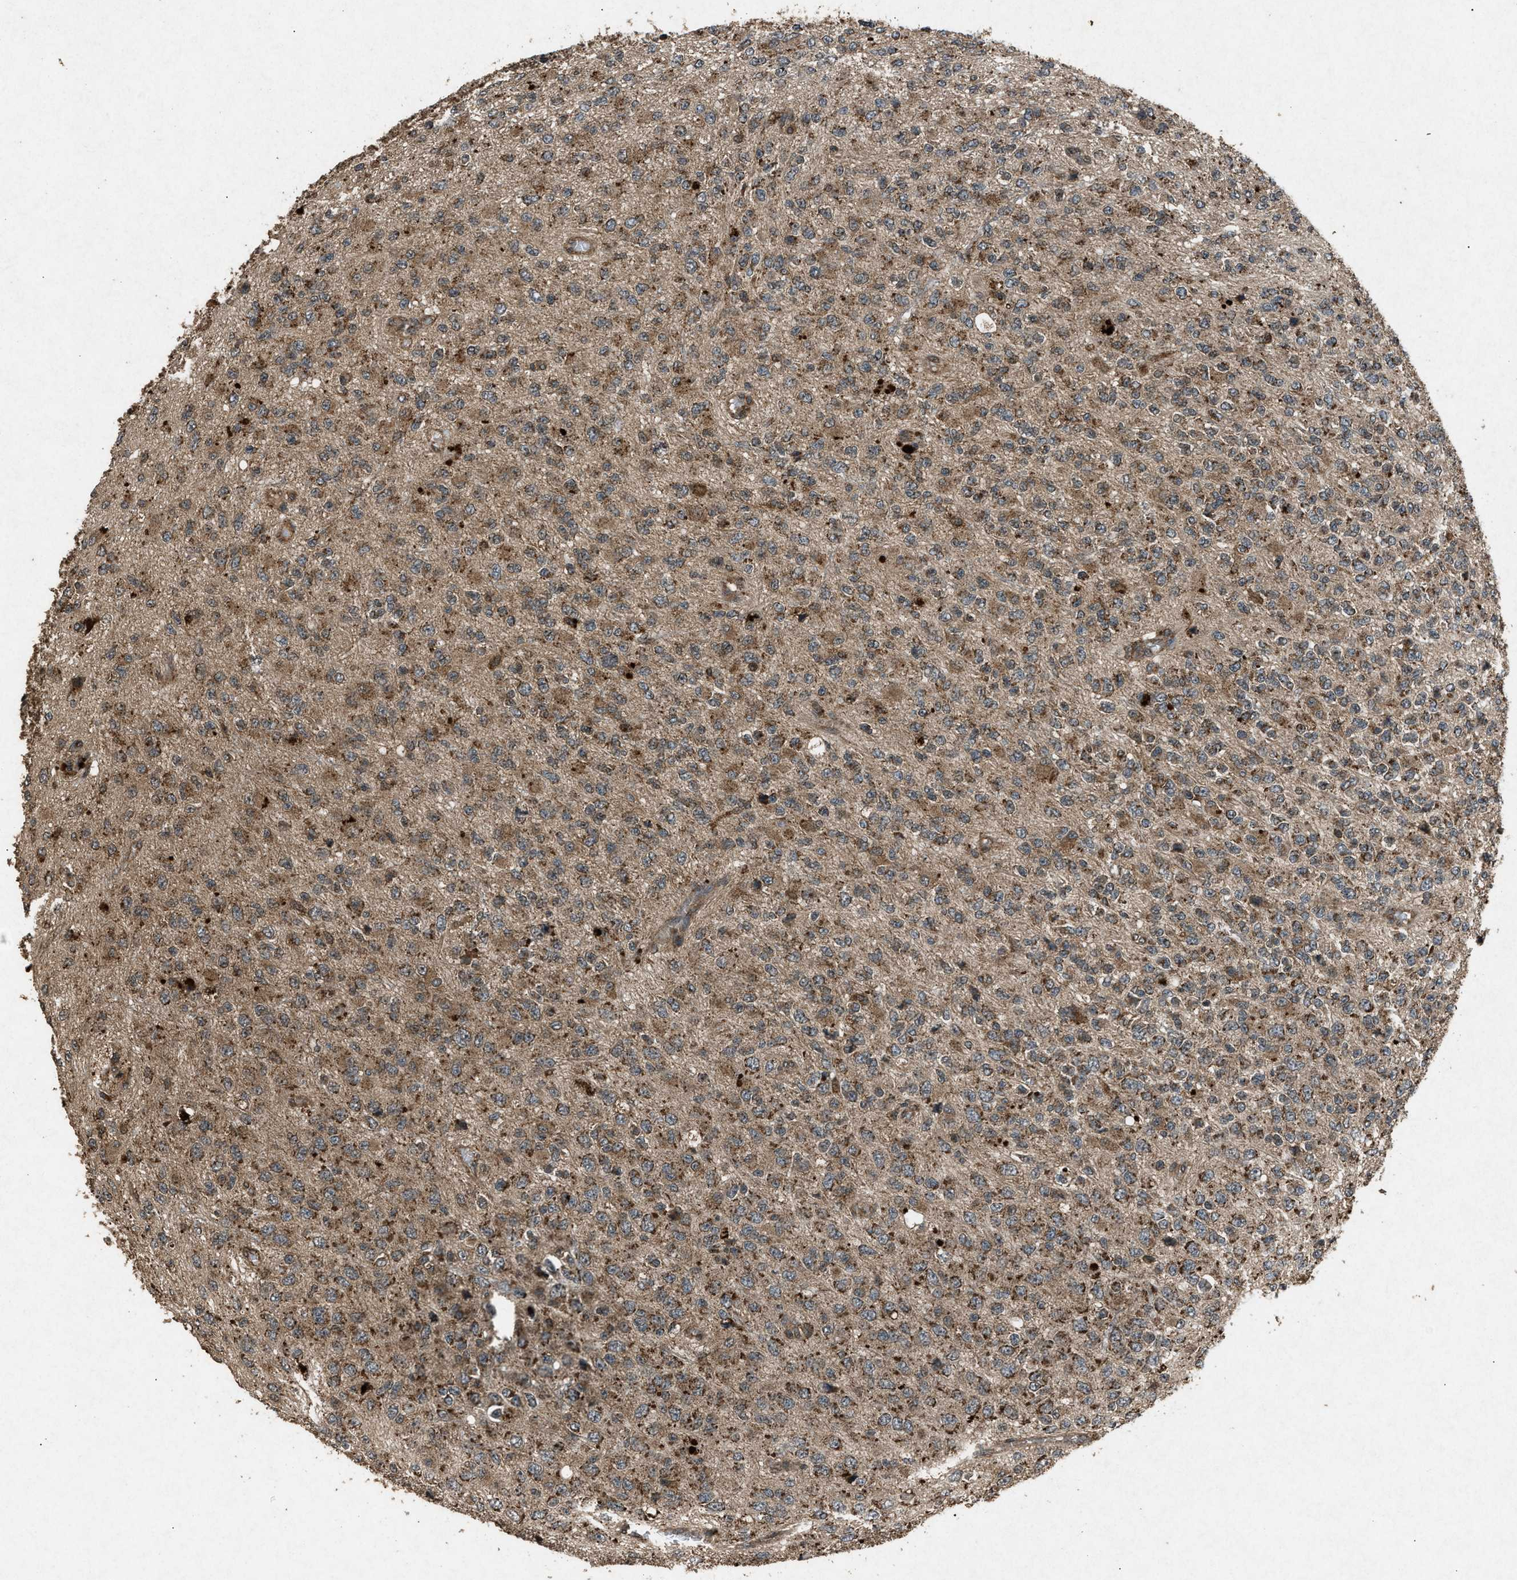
{"staining": {"intensity": "moderate", "quantity": ">75%", "location": "cytoplasmic/membranous"}, "tissue": "glioma", "cell_type": "Tumor cells", "image_type": "cancer", "snomed": [{"axis": "morphology", "description": "Glioma, malignant, High grade"}, {"axis": "topography", "description": "pancreas cauda"}], "caption": "A histopathology image showing moderate cytoplasmic/membranous positivity in about >75% of tumor cells in malignant glioma (high-grade), as visualized by brown immunohistochemical staining.", "gene": "OAS1", "patient": {"sex": "male", "age": 60}}